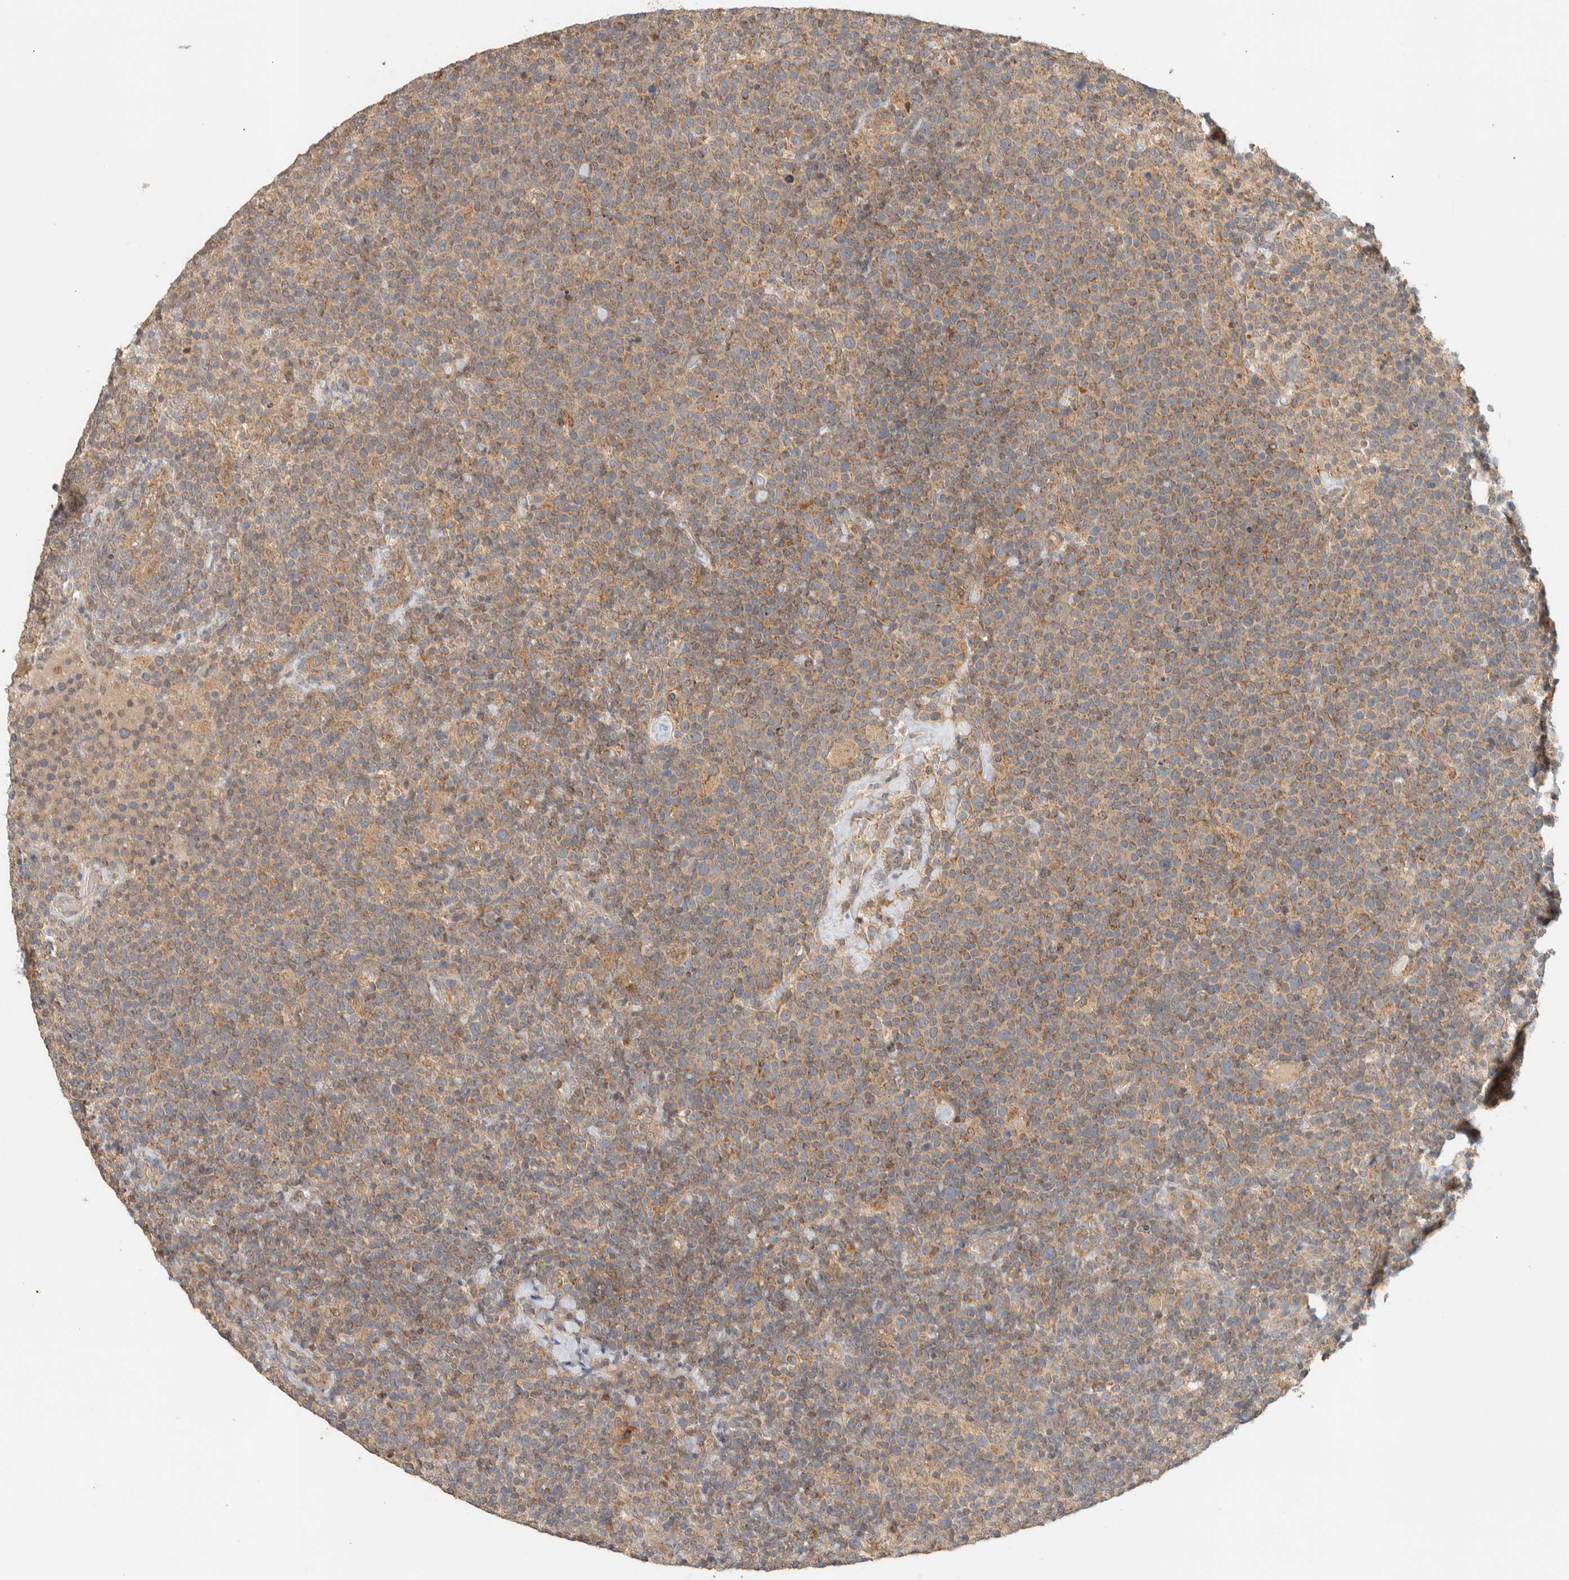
{"staining": {"intensity": "moderate", "quantity": ">75%", "location": "cytoplasmic/membranous"}, "tissue": "lymphoma", "cell_type": "Tumor cells", "image_type": "cancer", "snomed": [{"axis": "morphology", "description": "Malignant lymphoma, non-Hodgkin's type, High grade"}, {"axis": "topography", "description": "Lymph node"}], "caption": "Immunohistochemistry of human lymphoma exhibits medium levels of moderate cytoplasmic/membranous expression in about >75% of tumor cells.", "gene": "PDE7B", "patient": {"sex": "male", "age": 61}}